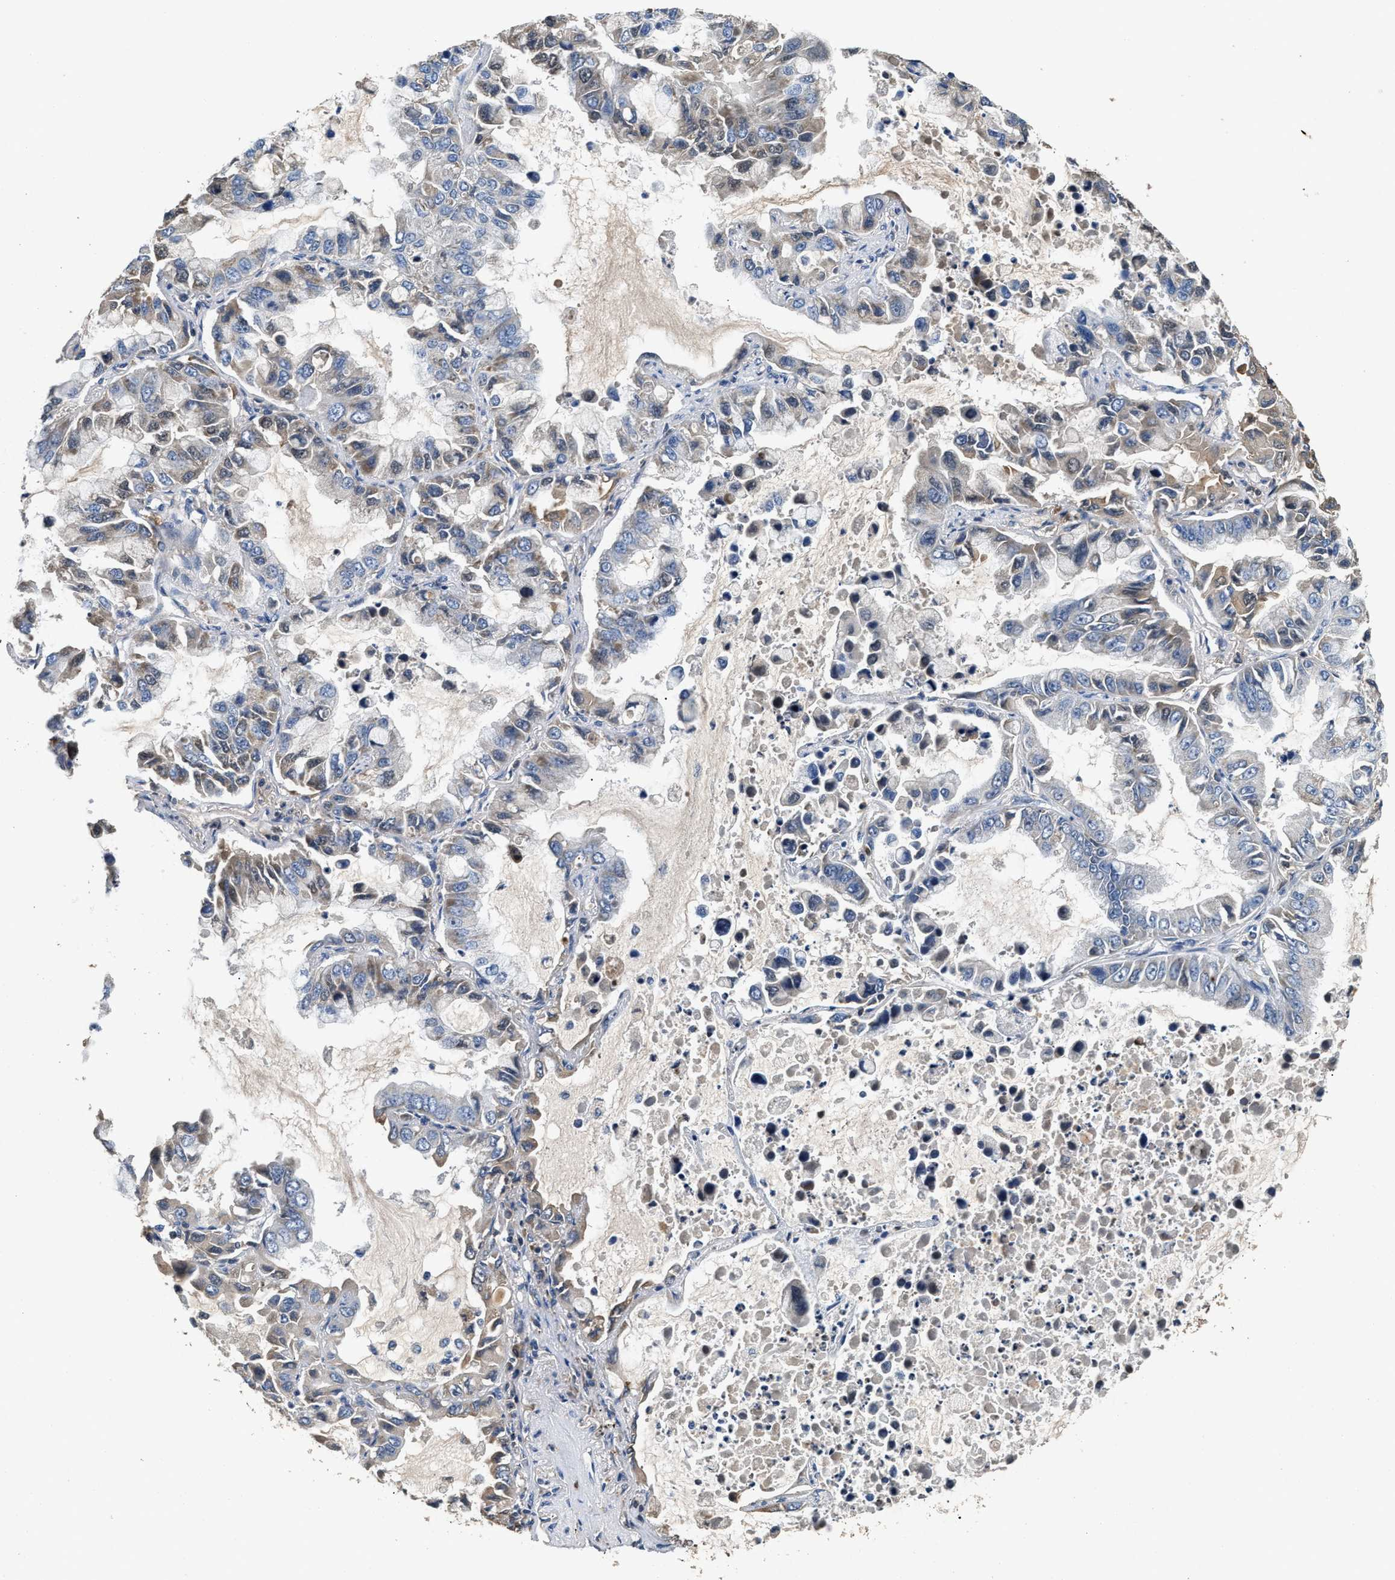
{"staining": {"intensity": "weak", "quantity": "<25%", "location": "cytoplasmic/membranous"}, "tissue": "lung cancer", "cell_type": "Tumor cells", "image_type": "cancer", "snomed": [{"axis": "morphology", "description": "Adenocarcinoma, NOS"}, {"axis": "topography", "description": "Lung"}], "caption": "Tumor cells show no significant staining in lung cancer (adenocarcinoma).", "gene": "C3", "patient": {"sex": "male", "age": 64}}